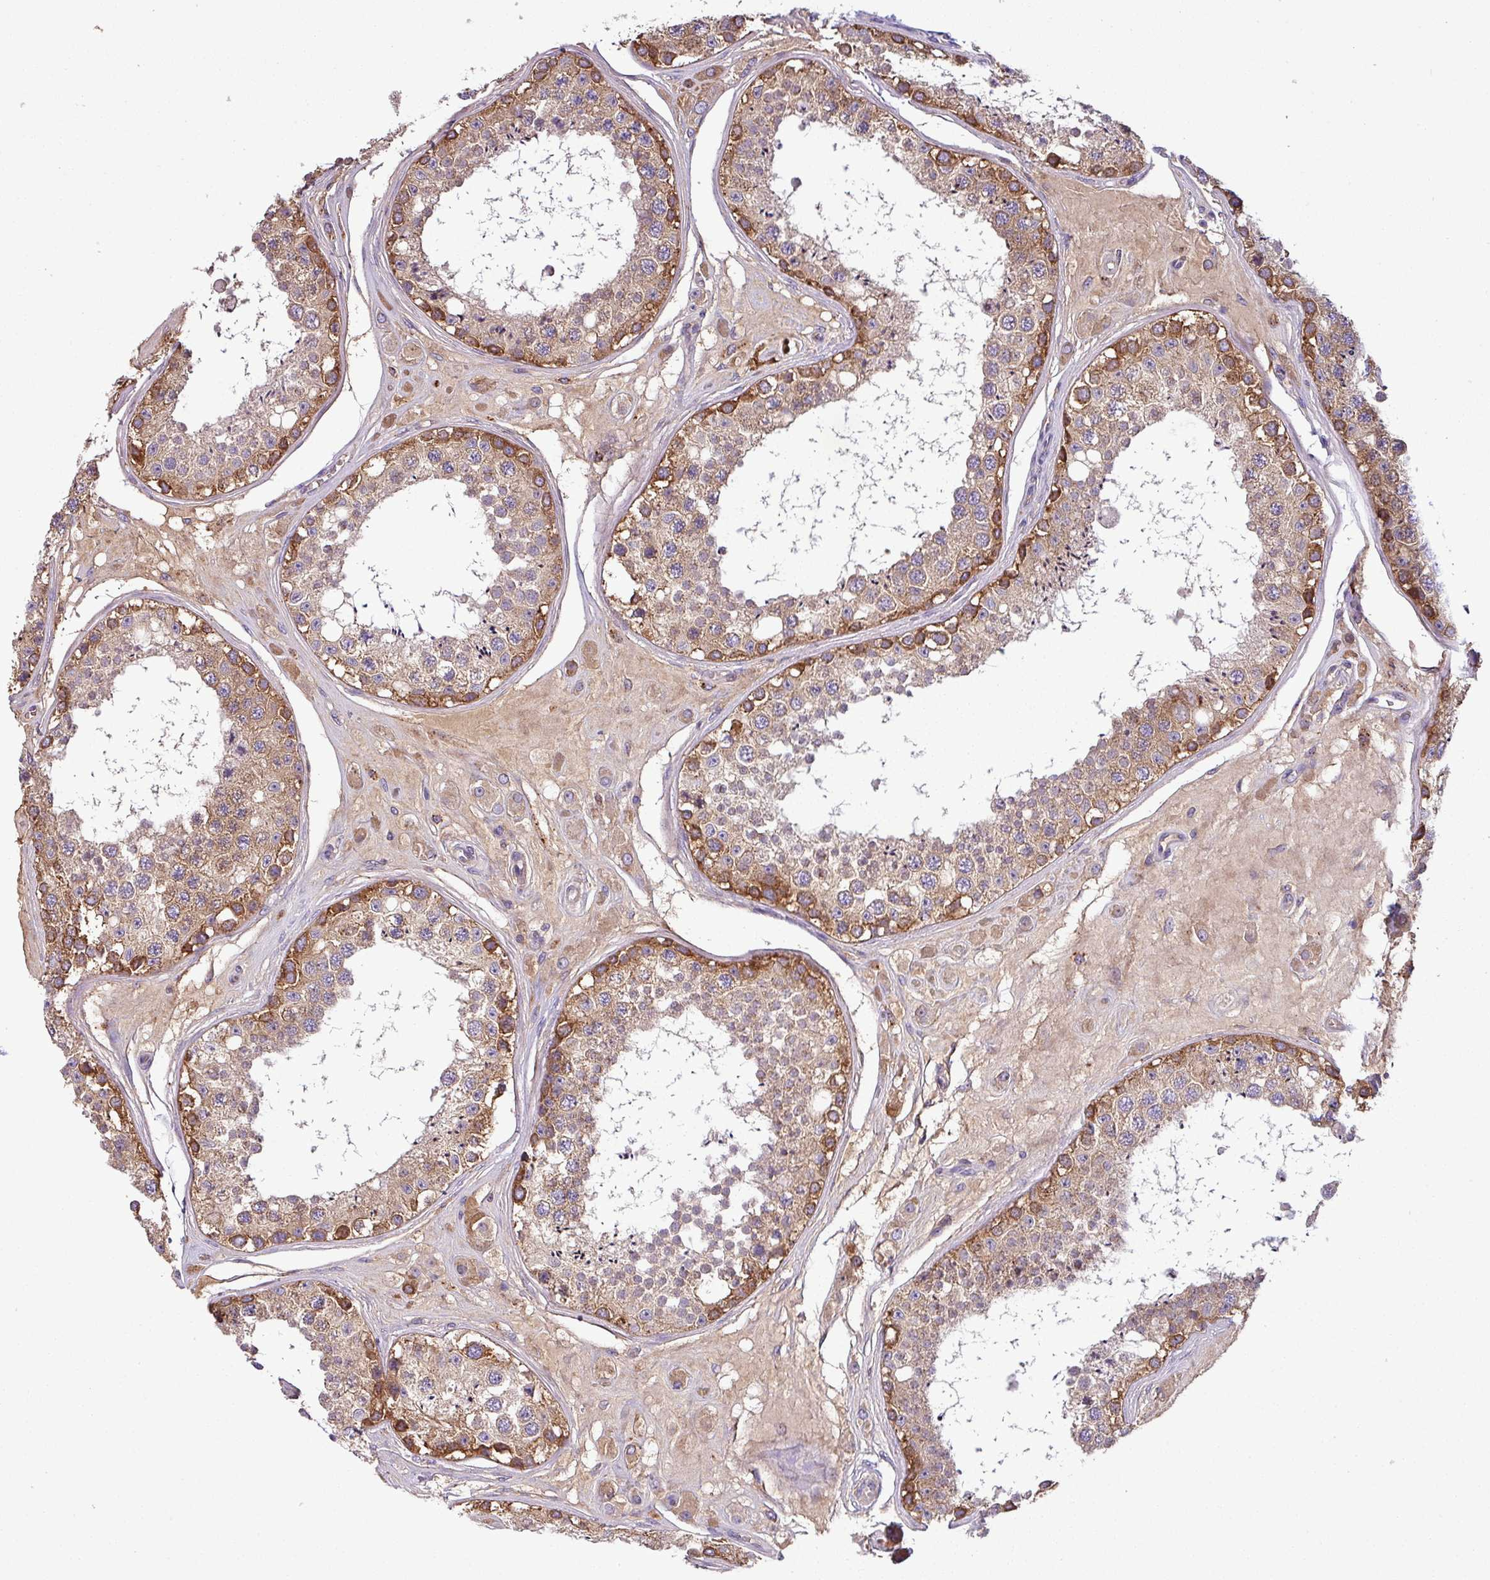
{"staining": {"intensity": "moderate", "quantity": ">75%", "location": "cytoplasmic/membranous"}, "tissue": "testis", "cell_type": "Cells in seminiferous ducts", "image_type": "normal", "snomed": [{"axis": "morphology", "description": "Normal tissue, NOS"}, {"axis": "topography", "description": "Testis"}], "caption": "The immunohistochemical stain highlights moderate cytoplasmic/membranous staining in cells in seminiferous ducts of benign testis. Using DAB (brown) and hematoxylin (blue) stains, captured at high magnification using brightfield microscopy.", "gene": "LRRC74B", "patient": {"sex": "male", "age": 25}}